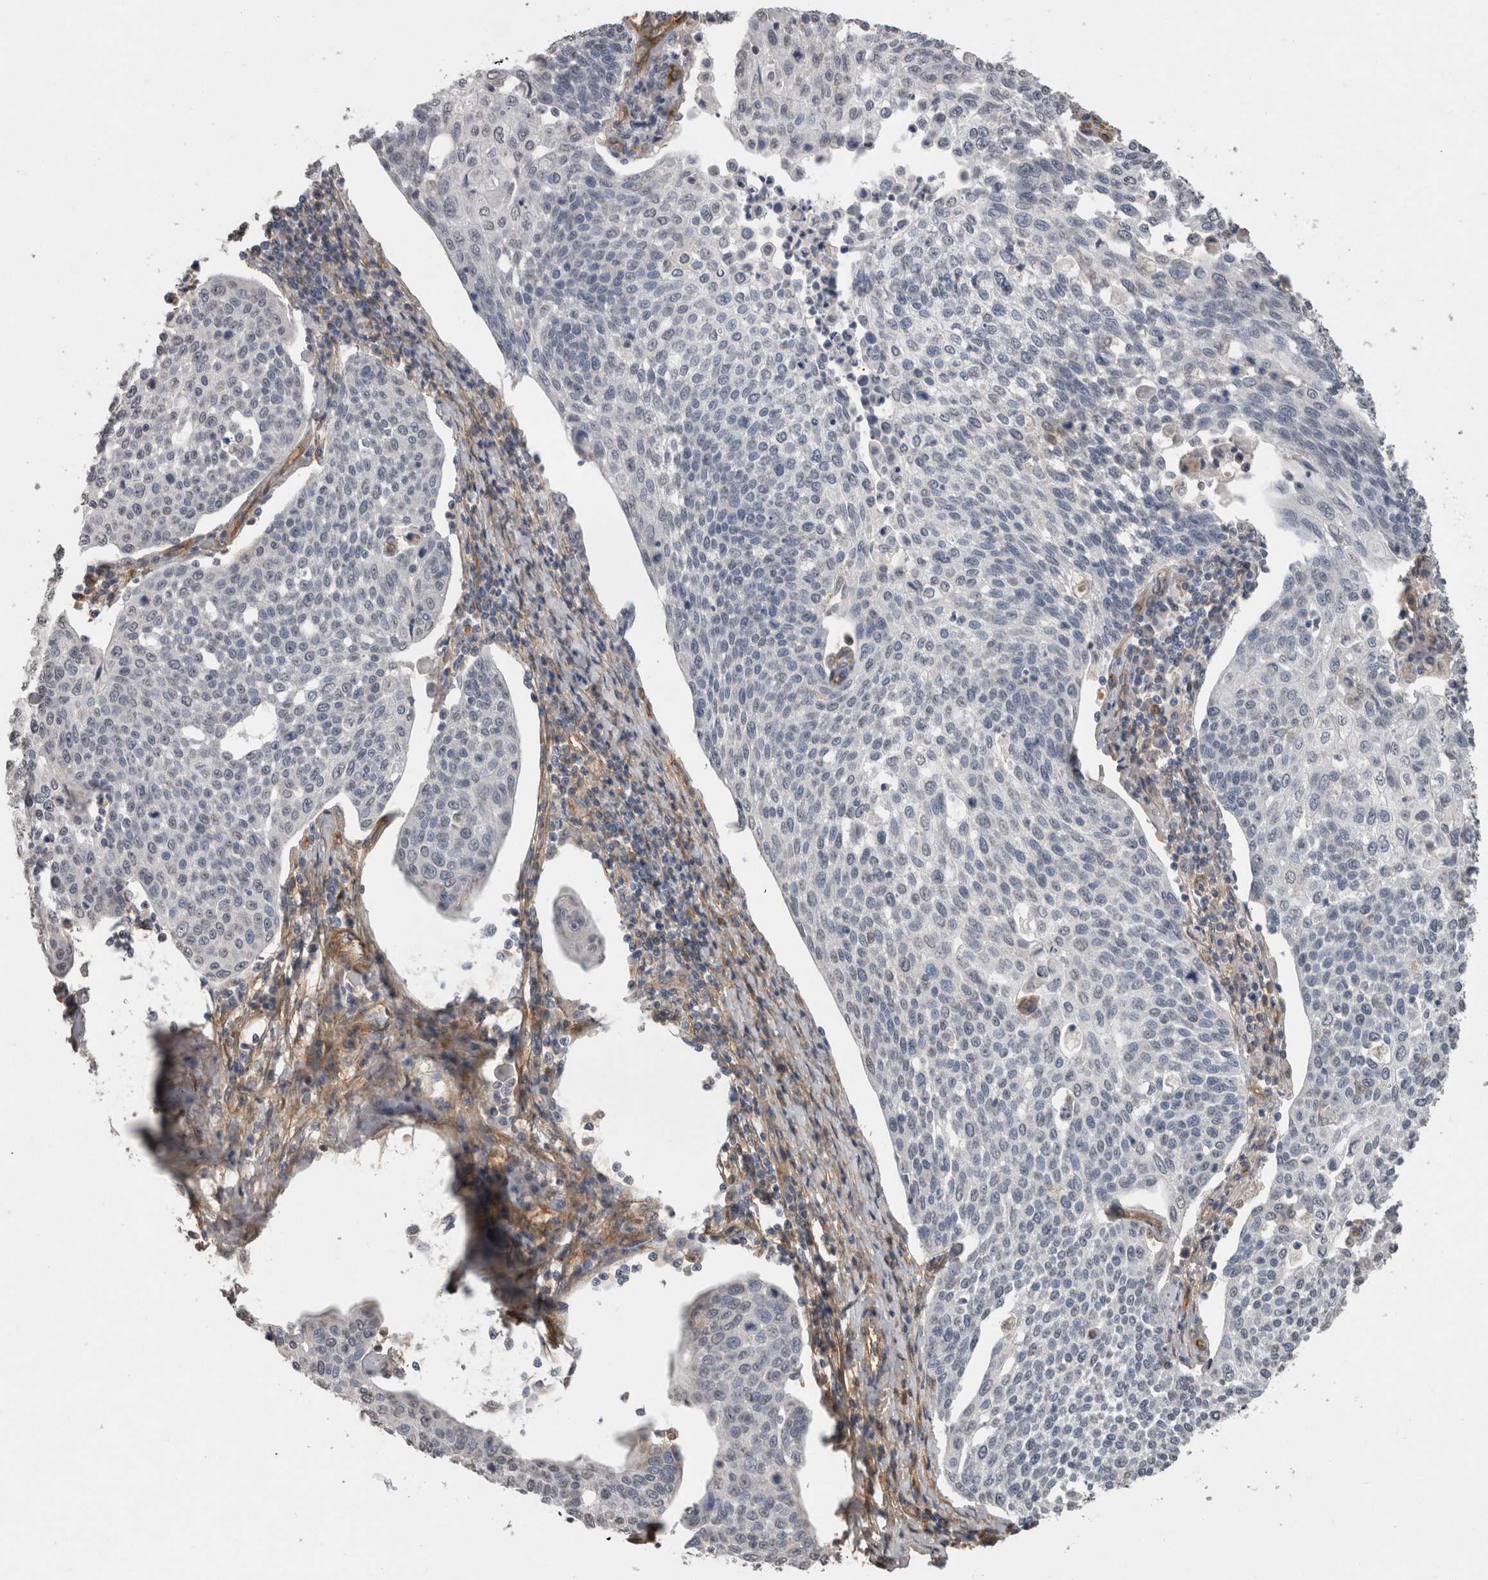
{"staining": {"intensity": "negative", "quantity": "none", "location": "none"}, "tissue": "cervical cancer", "cell_type": "Tumor cells", "image_type": "cancer", "snomed": [{"axis": "morphology", "description": "Squamous cell carcinoma, NOS"}, {"axis": "topography", "description": "Cervix"}], "caption": "An immunohistochemistry (IHC) histopathology image of cervical squamous cell carcinoma is shown. There is no staining in tumor cells of cervical squamous cell carcinoma. The staining is performed using DAB brown chromogen with nuclei counter-stained in using hematoxylin.", "gene": "RECK", "patient": {"sex": "female", "age": 34}}